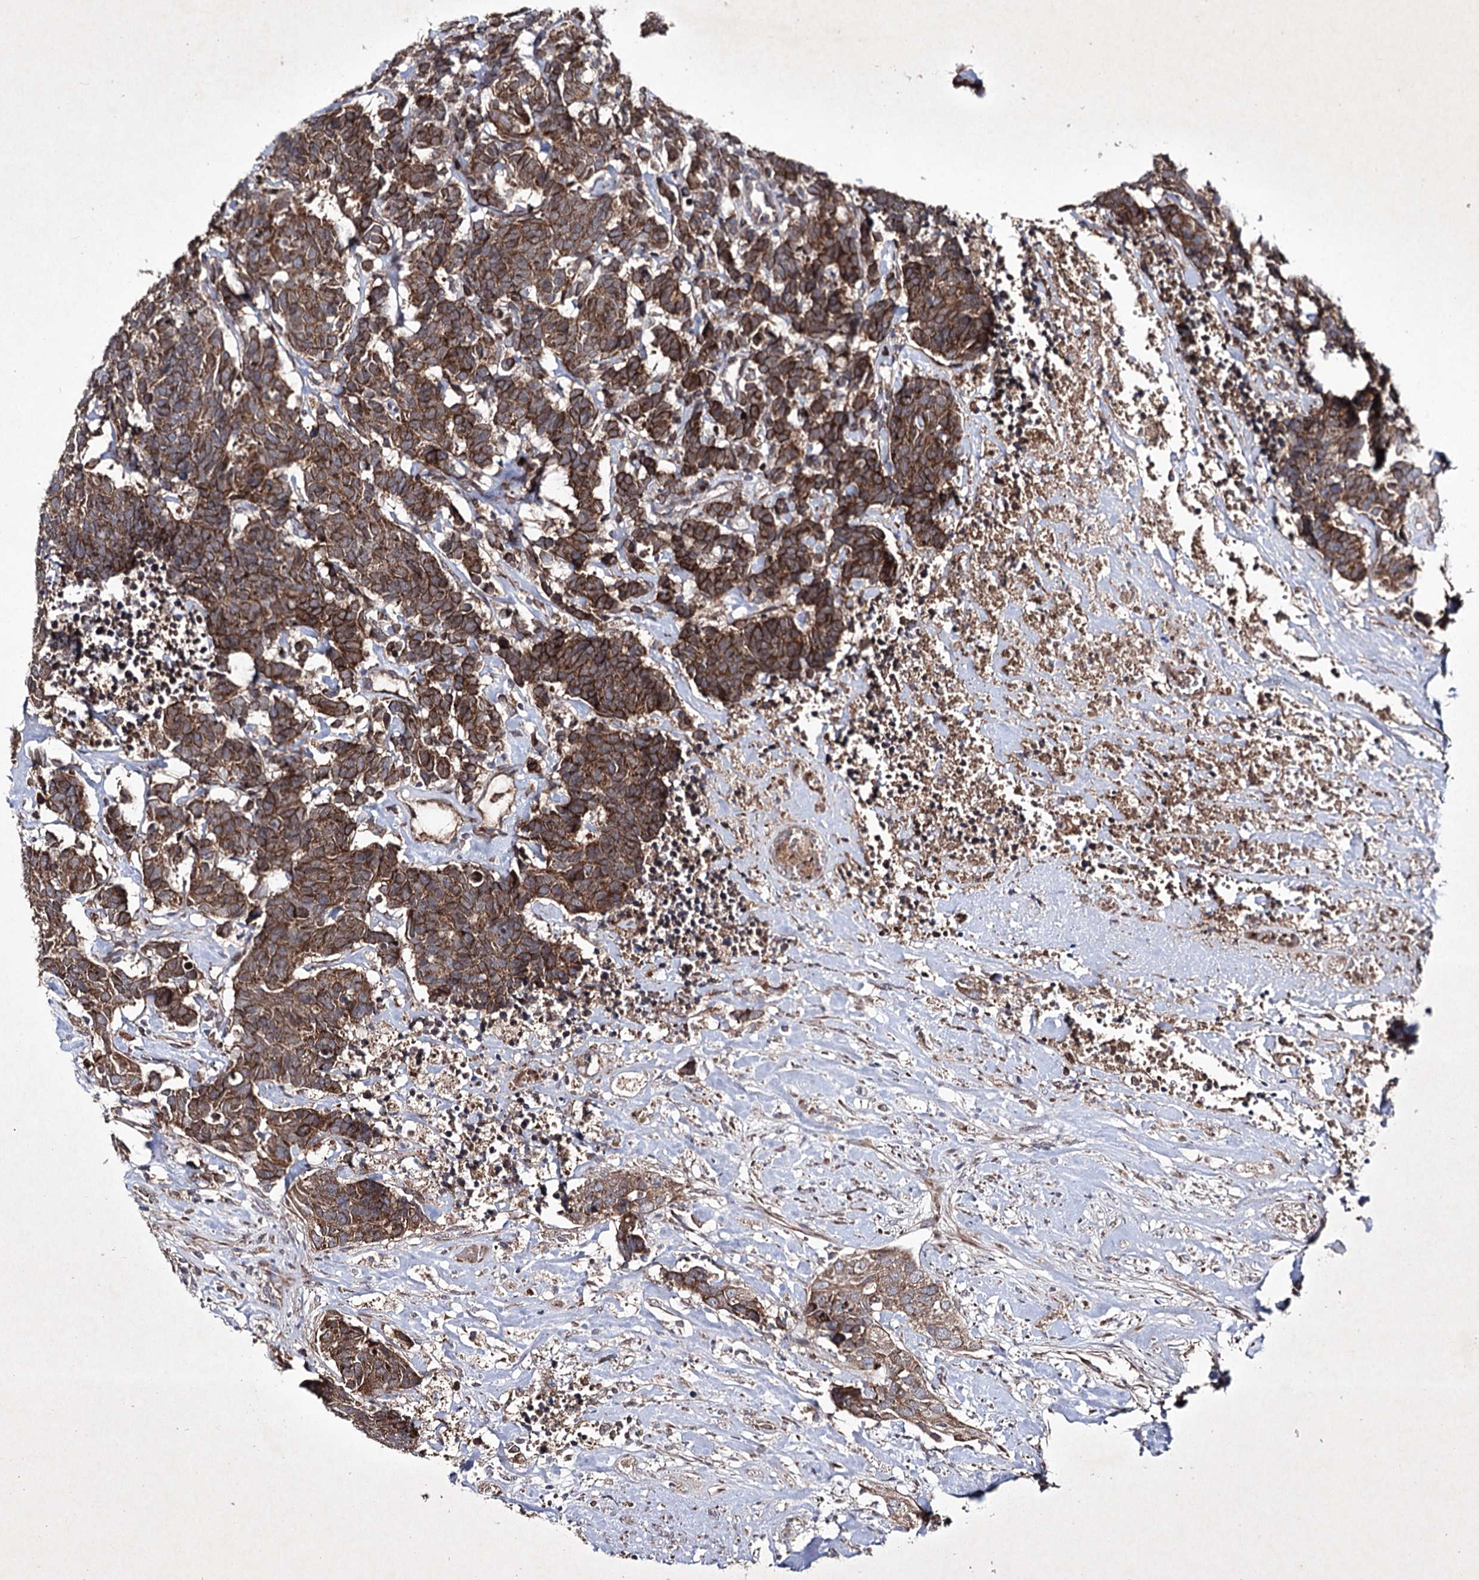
{"staining": {"intensity": "moderate", "quantity": ">75%", "location": "cytoplasmic/membranous"}, "tissue": "carcinoid", "cell_type": "Tumor cells", "image_type": "cancer", "snomed": [{"axis": "morphology", "description": "Carcinoma, NOS"}, {"axis": "morphology", "description": "Carcinoid, malignant, NOS"}, {"axis": "topography", "description": "Urinary bladder"}], "caption": "Carcinoid stained with a protein marker reveals moderate staining in tumor cells.", "gene": "ALG9", "patient": {"sex": "male", "age": 57}}